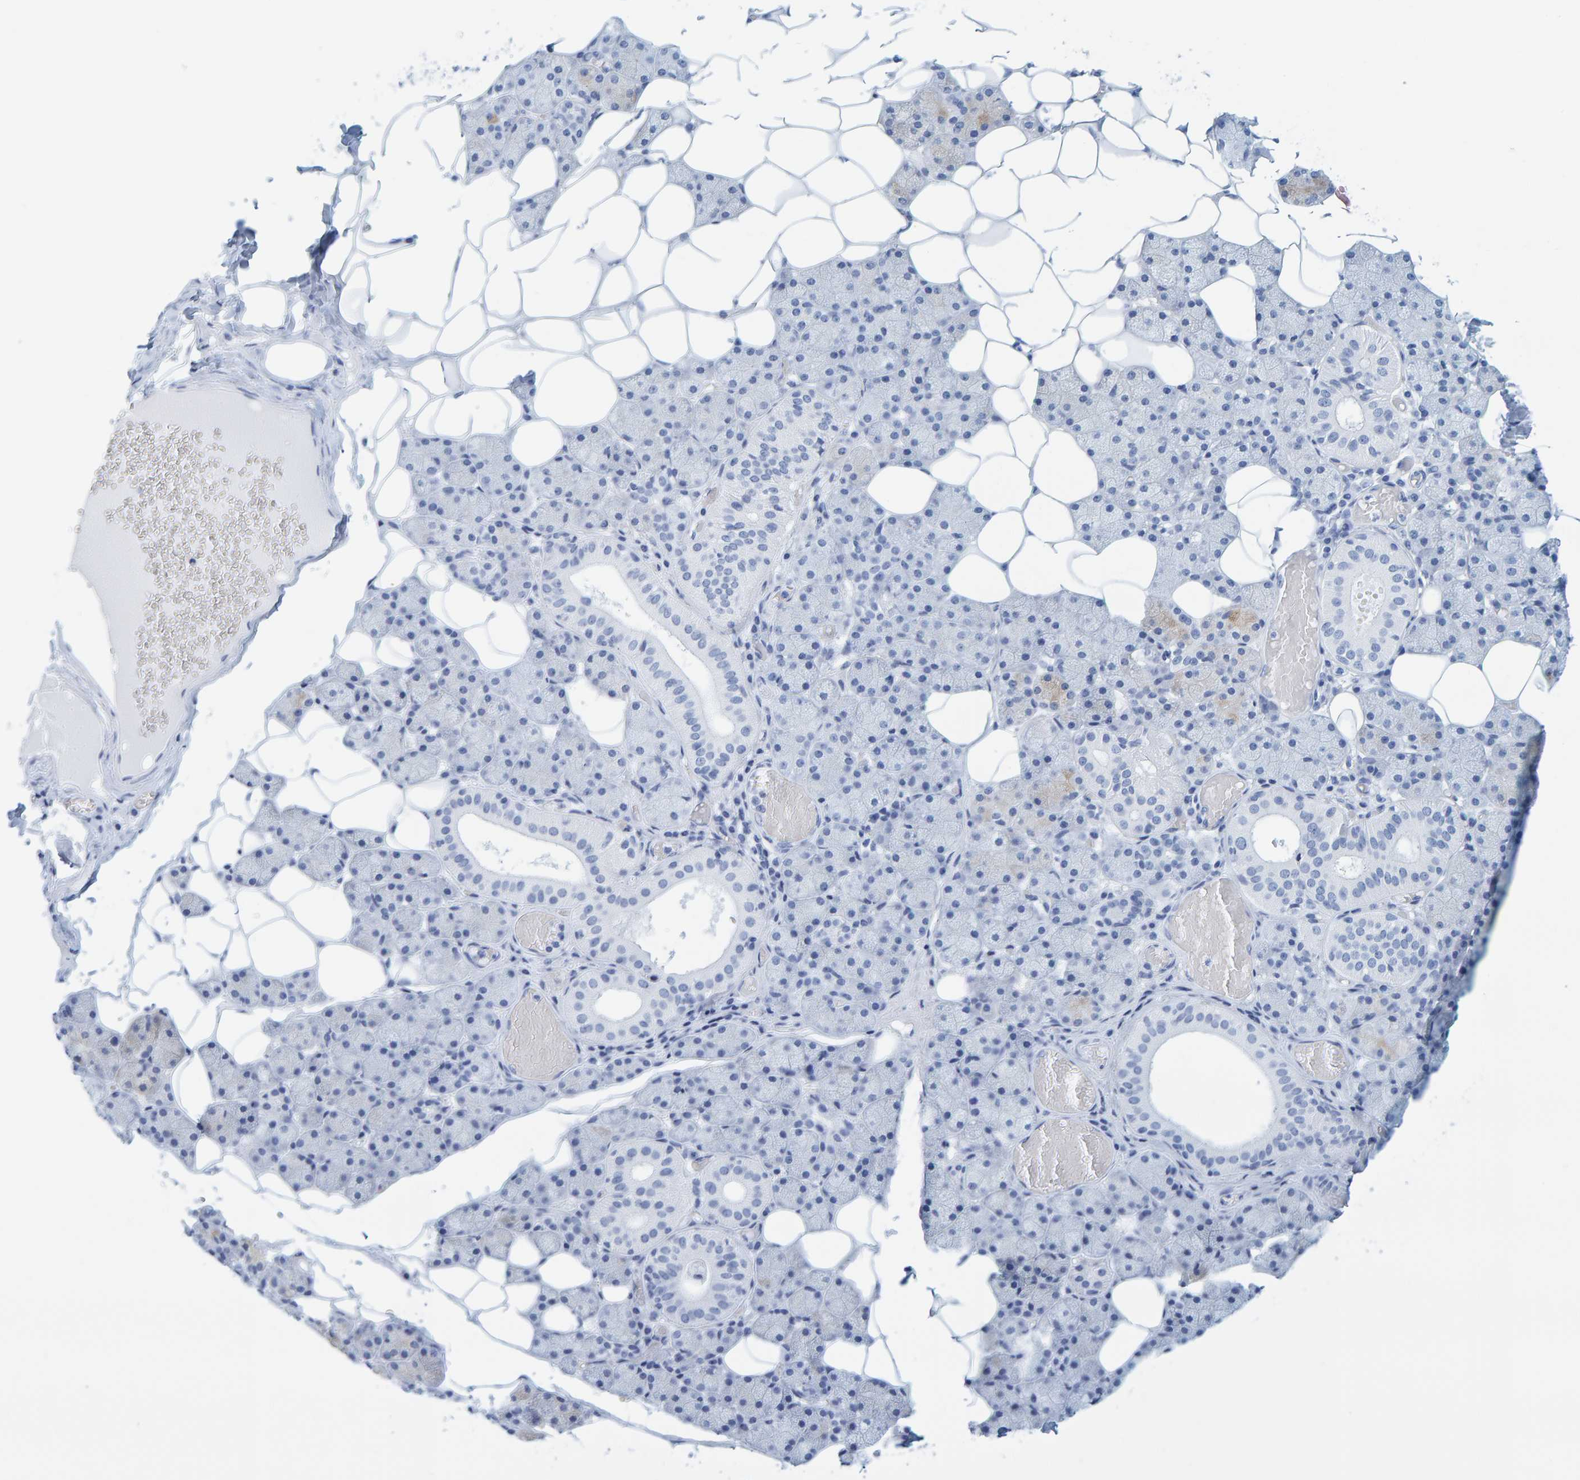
{"staining": {"intensity": "negative", "quantity": "none", "location": "none"}, "tissue": "salivary gland", "cell_type": "Glandular cells", "image_type": "normal", "snomed": [{"axis": "morphology", "description": "Normal tissue, NOS"}, {"axis": "topography", "description": "Salivary gland"}], "caption": "IHC photomicrograph of unremarkable salivary gland stained for a protein (brown), which demonstrates no positivity in glandular cells.", "gene": "SFTPC", "patient": {"sex": "female", "age": 33}}